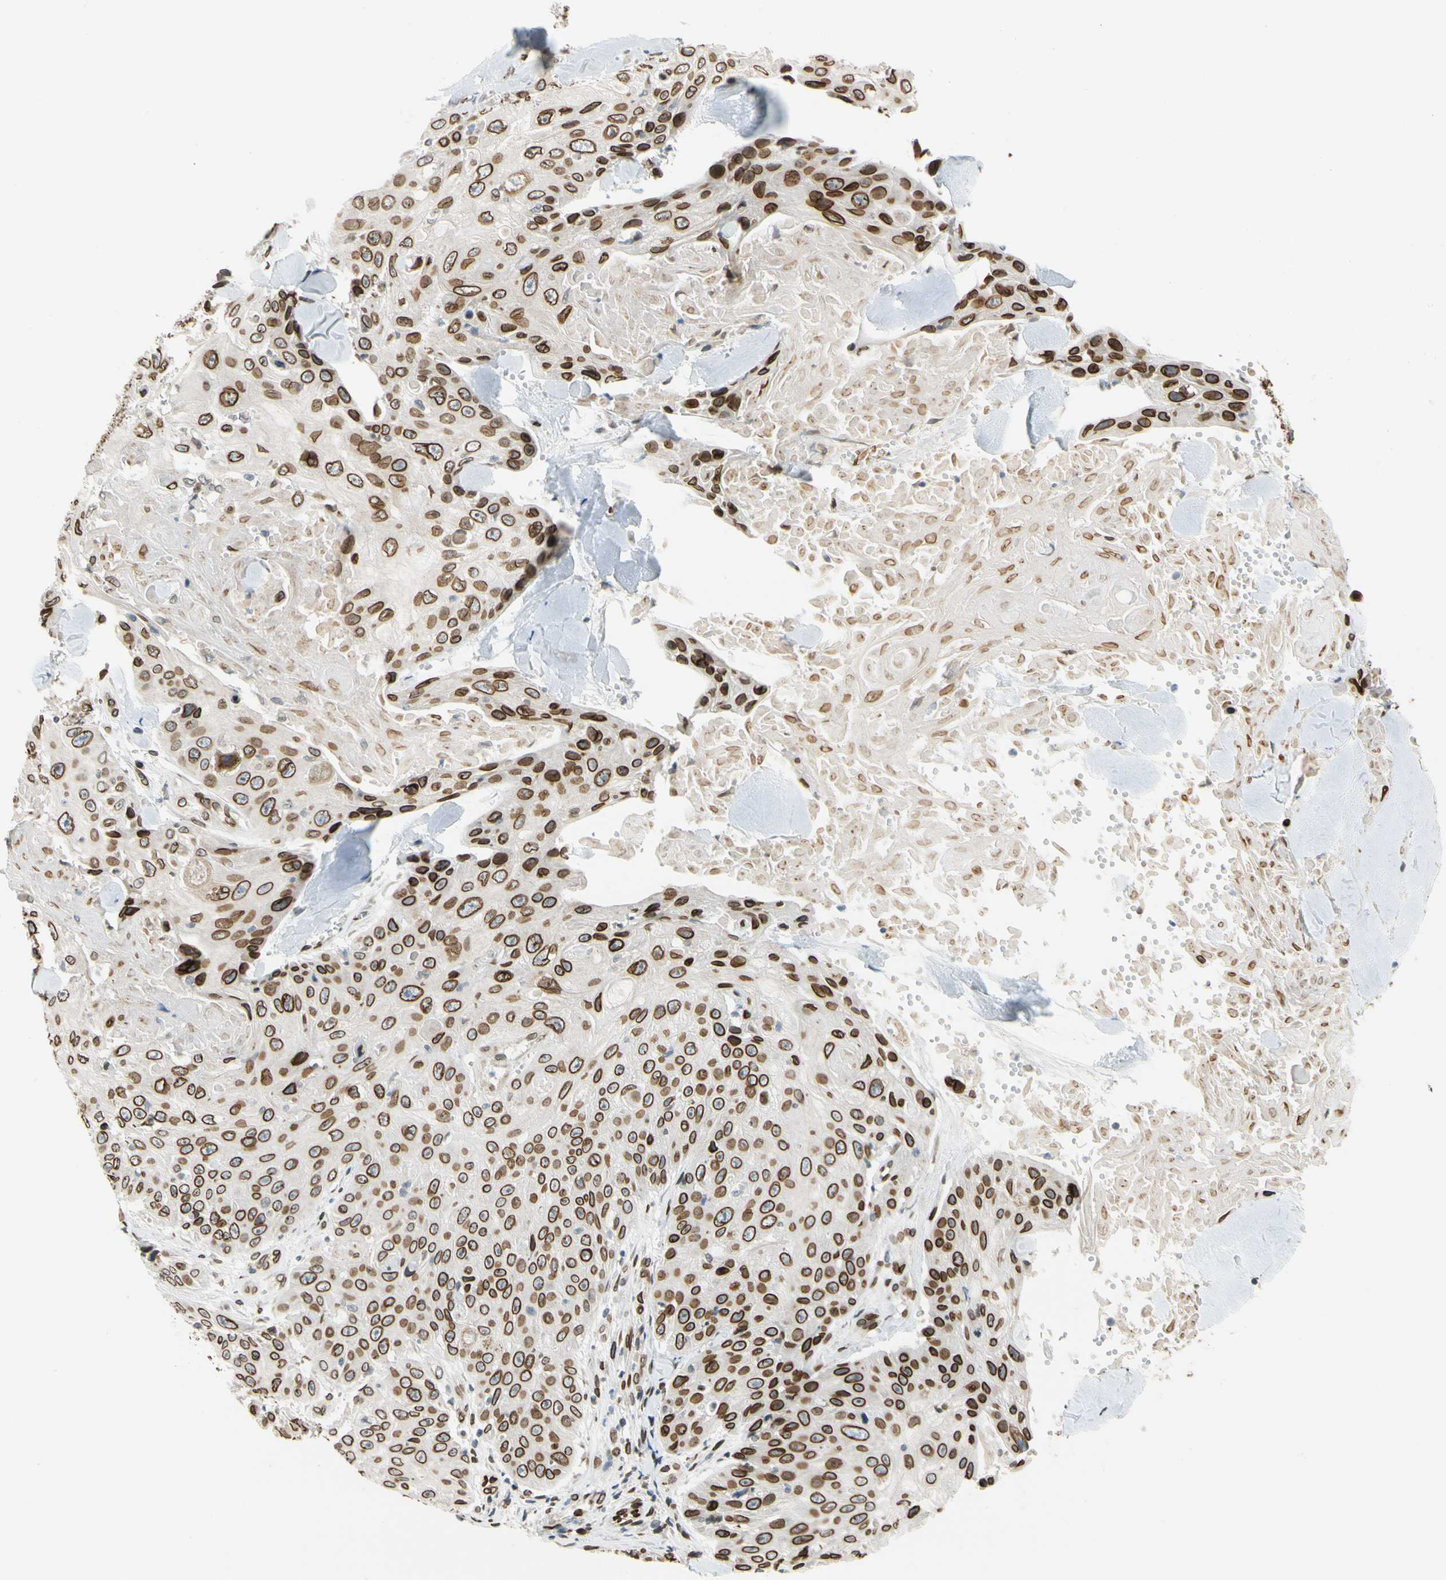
{"staining": {"intensity": "strong", "quantity": ">75%", "location": "cytoplasmic/membranous,nuclear"}, "tissue": "skin cancer", "cell_type": "Tumor cells", "image_type": "cancer", "snomed": [{"axis": "morphology", "description": "Squamous cell carcinoma, NOS"}, {"axis": "topography", "description": "Skin"}], "caption": "Immunohistochemical staining of skin cancer (squamous cell carcinoma) exhibits high levels of strong cytoplasmic/membranous and nuclear staining in approximately >75% of tumor cells.", "gene": "SUN1", "patient": {"sex": "male", "age": 86}}